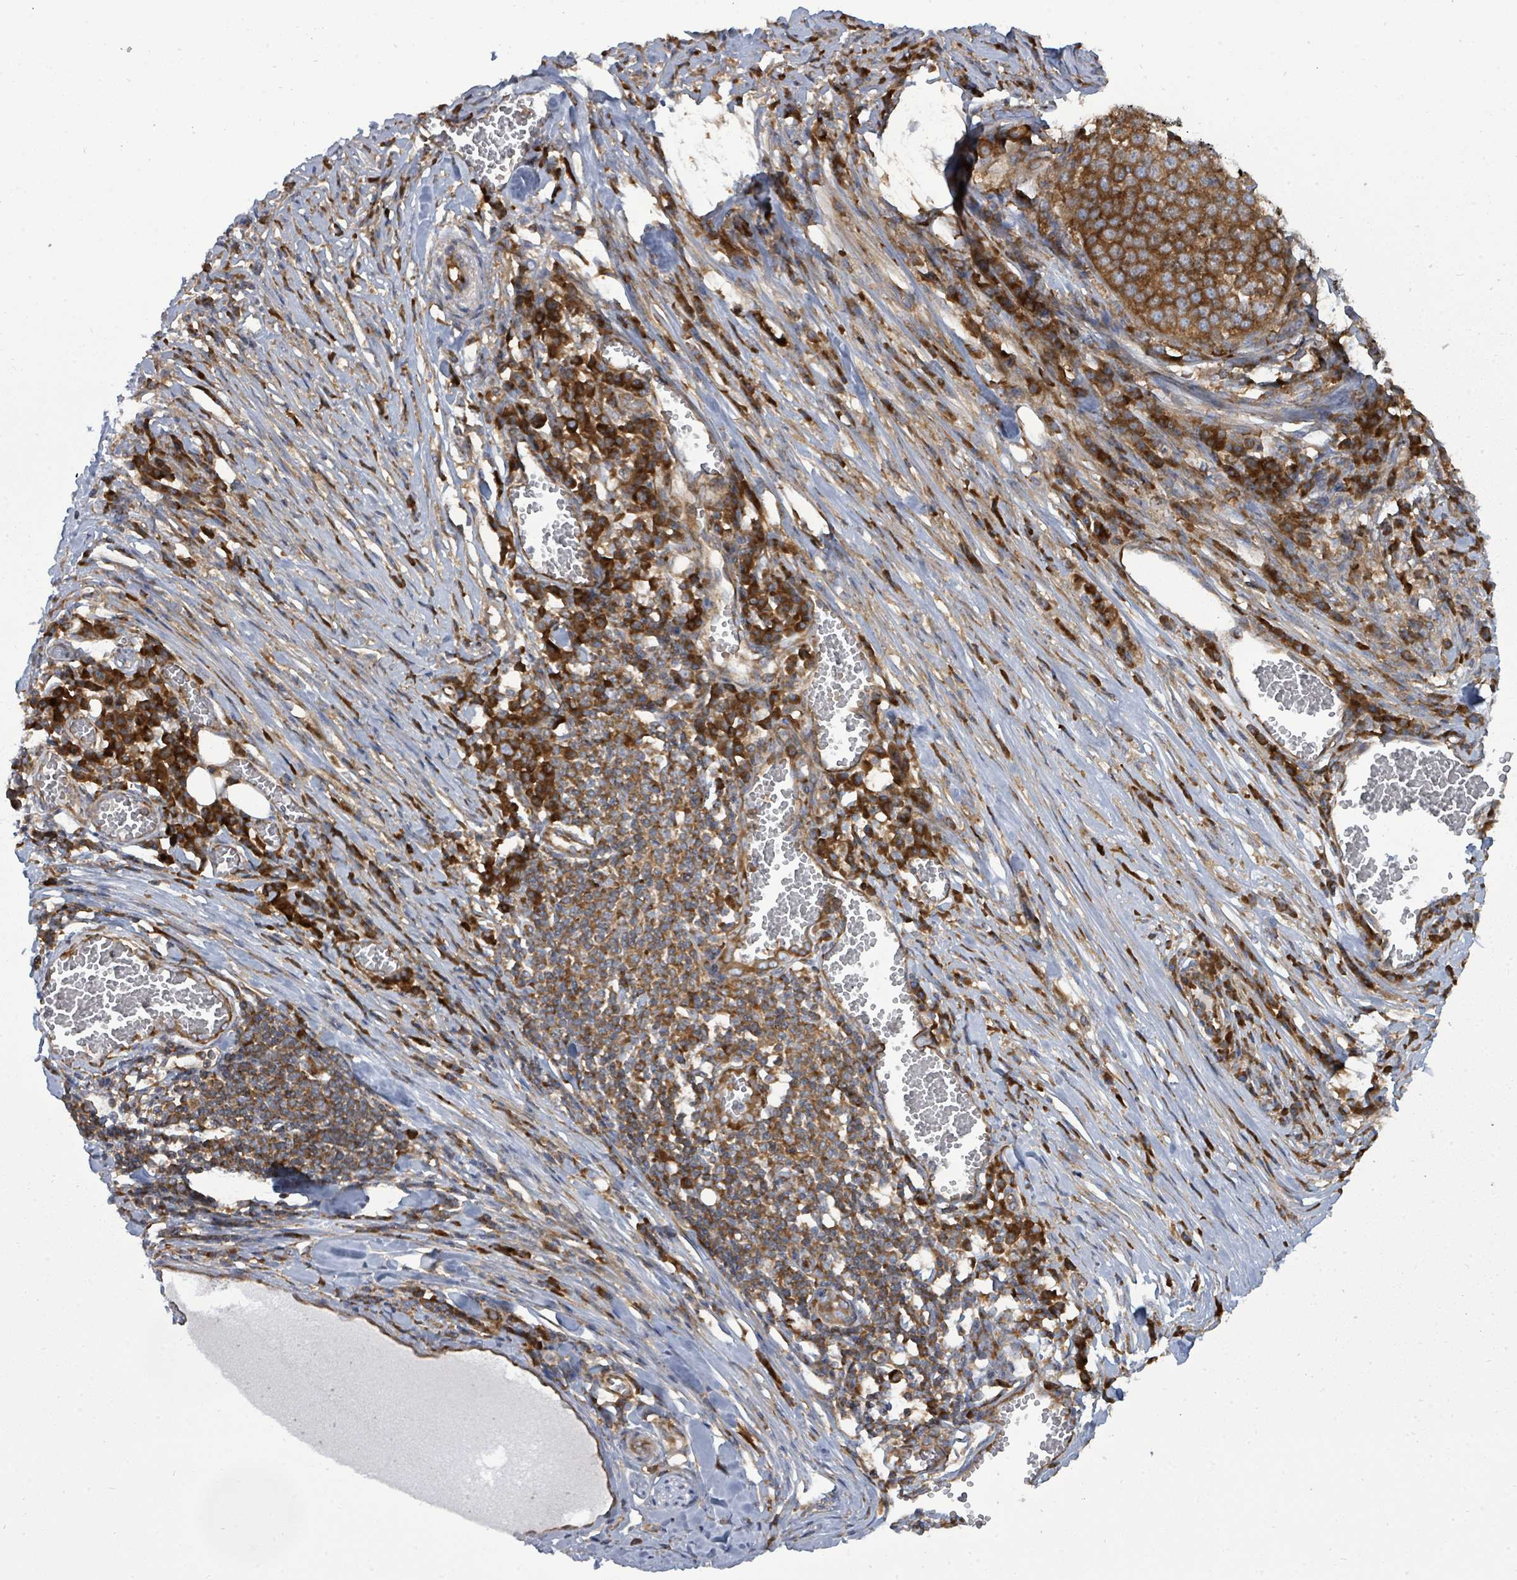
{"staining": {"intensity": "strong", "quantity": ">75%", "location": "cytoplasmic/membranous"}, "tissue": "melanoma", "cell_type": "Tumor cells", "image_type": "cancer", "snomed": [{"axis": "morphology", "description": "Malignant melanoma, Metastatic site"}, {"axis": "topography", "description": "Lymph node"}], "caption": "IHC of human malignant melanoma (metastatic site) reveals high levels of strong cytoplasmic/membranous staining in approximately >75% of tumor cells.", "gene": "EIF3C", "patient": {"sex": "male", "age": 44}}